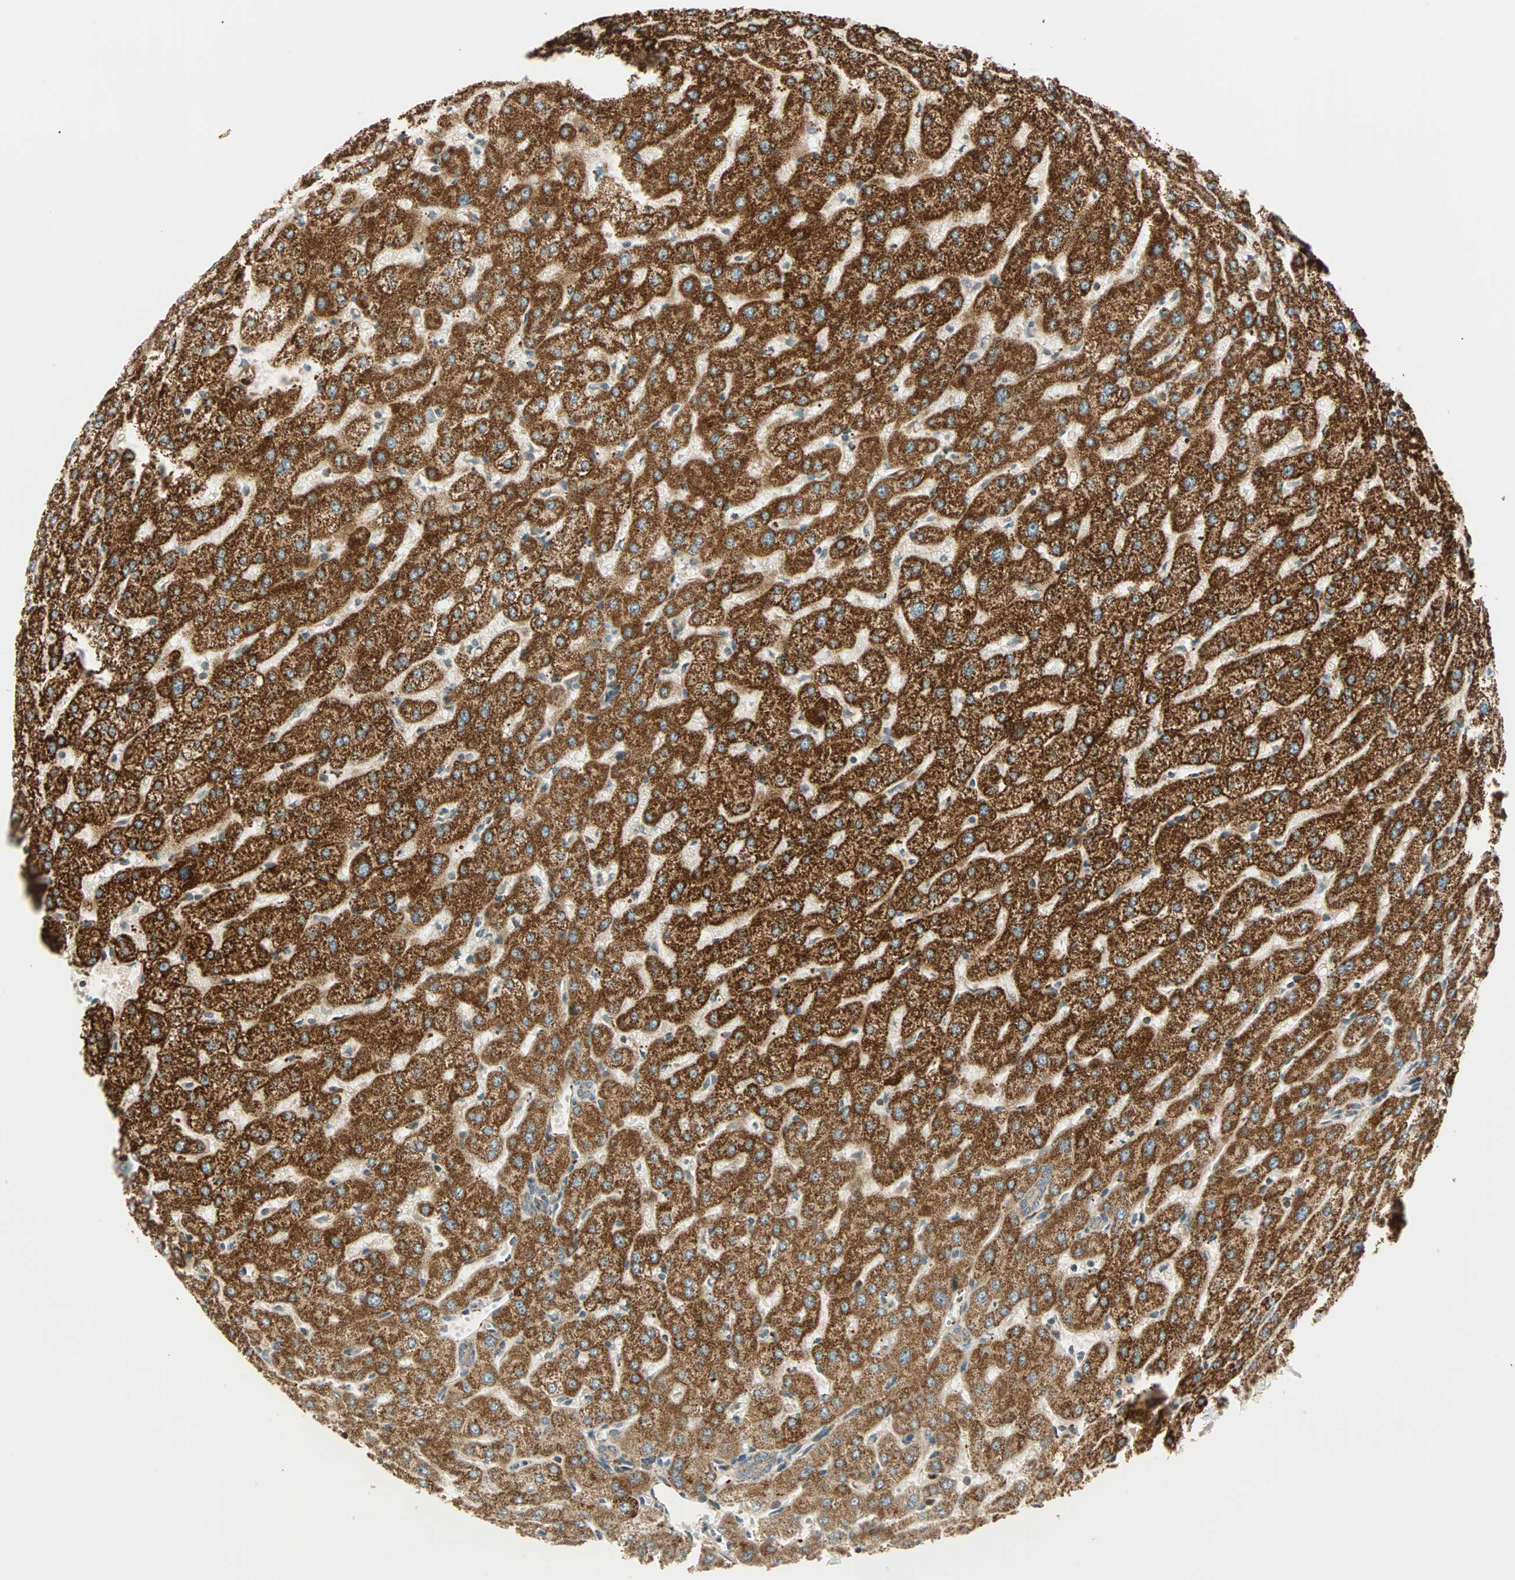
{"staining": {"intensity": "negative", "quantity": "none", "location": "none"}, "tissue": "liver", "cell_type": "Cholangiocytes", "image_type": "normal", "snomed": [{"axis": "morphology", "description": "Normal tissue, NOS"}, {"axis": "morphology", "description": "Fibrosis, NOS"}, {"axis": "topography", "description": "Liver"}], "caption": "This is an immunohistochemistry micrograph of benign liver. There is no positivity in cholangiocytes.", "gene": "SPRY4", "patient": {"sex": "female", "age": 29}}